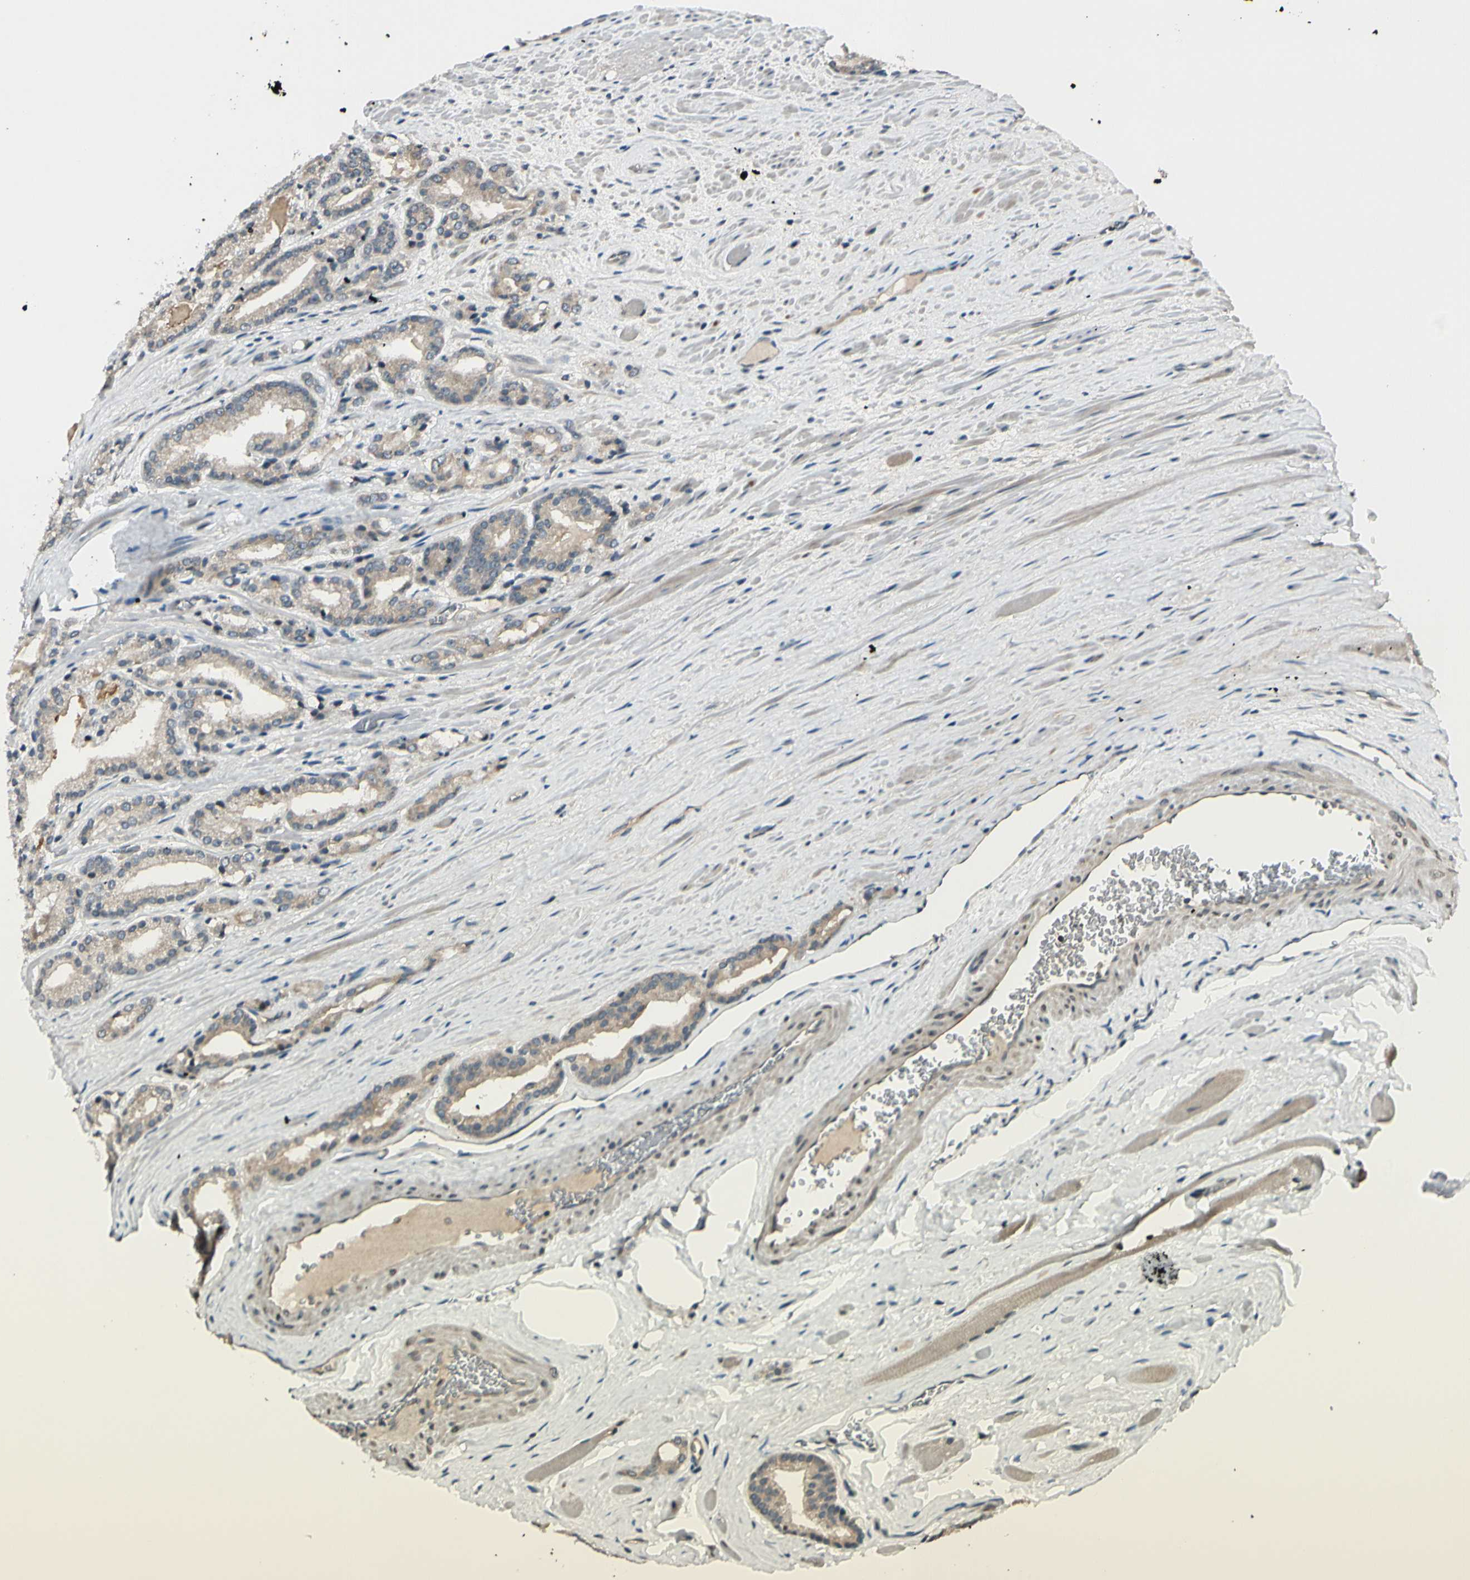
{"staining": {"intensity": "weak", "quantity": "25%-75%", "location": "cytoplasmic/membranous"}, "tissue": "prostate cancer", "cell_type": "Tumor cells", "image_type": "cancer", "snomed": [{"axis": "morphology", "description": "Adenocarcinoma, Low grade"}, {"axis": "topography", "description": "Prostate"}], "caption": "This histopathology image reveals IHC staining of human low-grade adenocarcinoma (prostate), with low weak cytoplasmic/membranous positivity in approximately 25%-75% of tumor cells.", "gene": "FGF10", "patient": {"sex": "male", "age": 59}}